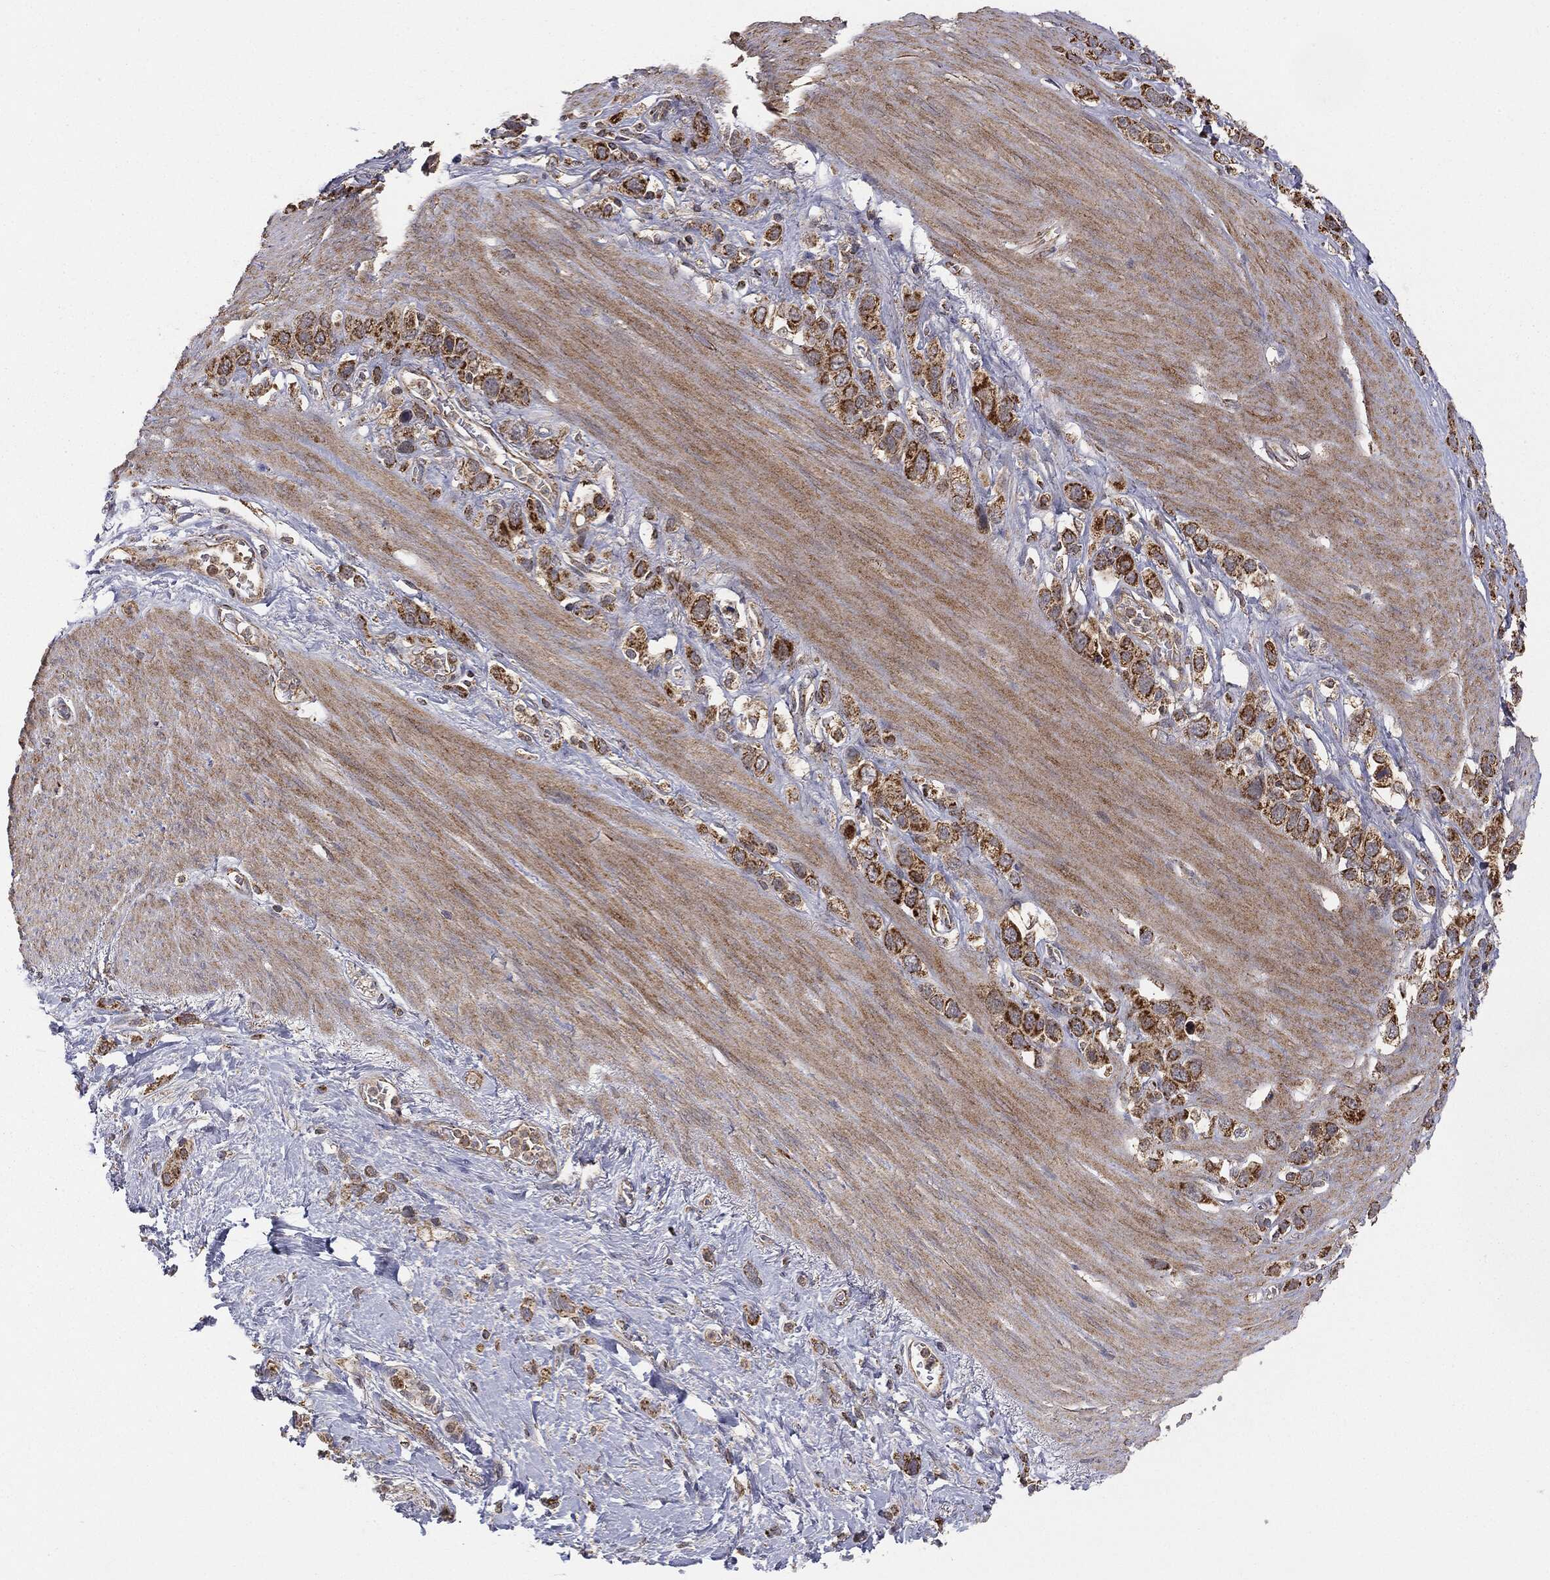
{"staining": {"intensity": "strong", "quantity": ">75%", "location": "cytoplasmic/membranous"}, "tissue": "stomach cancer", "cell_type": "Tumor cells", "image_type": "cancer", "snomed": [{"axis": "morphology", "description": "Adenocarcinoma, NOS"}, {"axis": "topography", "description": "Stomach"}], "caption": "Human adenocarcinoma (stomach) stained with a brown dye demonstrates strong cytoplasmic/membranous positive staining in about >75% of tumor cells.", "gene": "MTOR", "patient": {"sex": "female", "age": 65}}